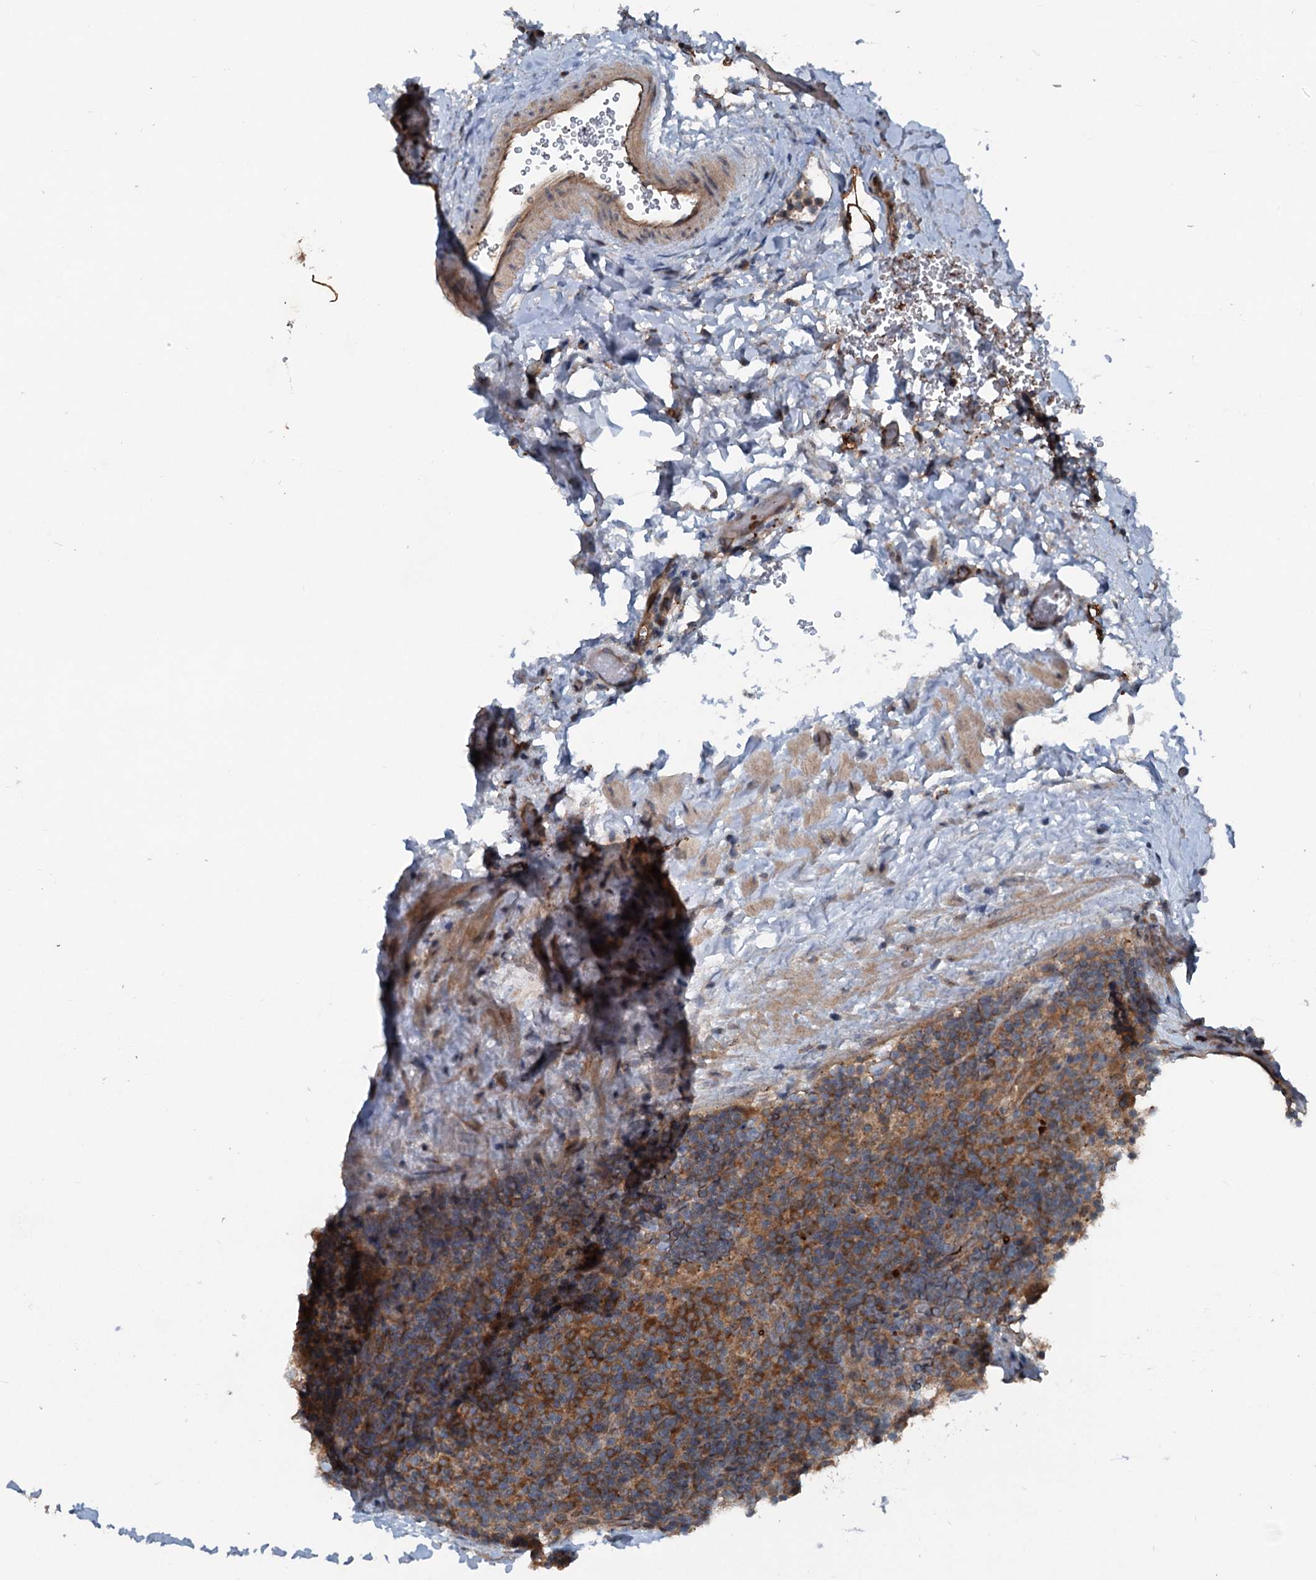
{"staining": {"intensity": "moderate", "quantity": ">75%", "location": "cytoplasmic/membranous"}, "tissue": "lymphoma", "cell_type": "Tumor cells", "image_type": "cancer", "snomed": [{"axis": "morphology", "description": "Hodgkin's disease, NOS"}, {"axis": "topography", "description": "Lymph node"}], "caption": "This is a photomicrograph of immunohistochemistry (IHC) staining of lymphoma, which shows moderate positivity in the cytoplasmic/membranous of tumor cells.", "gene": "N4BP2L2", "patient": {"sex": "female", "age": 57}}